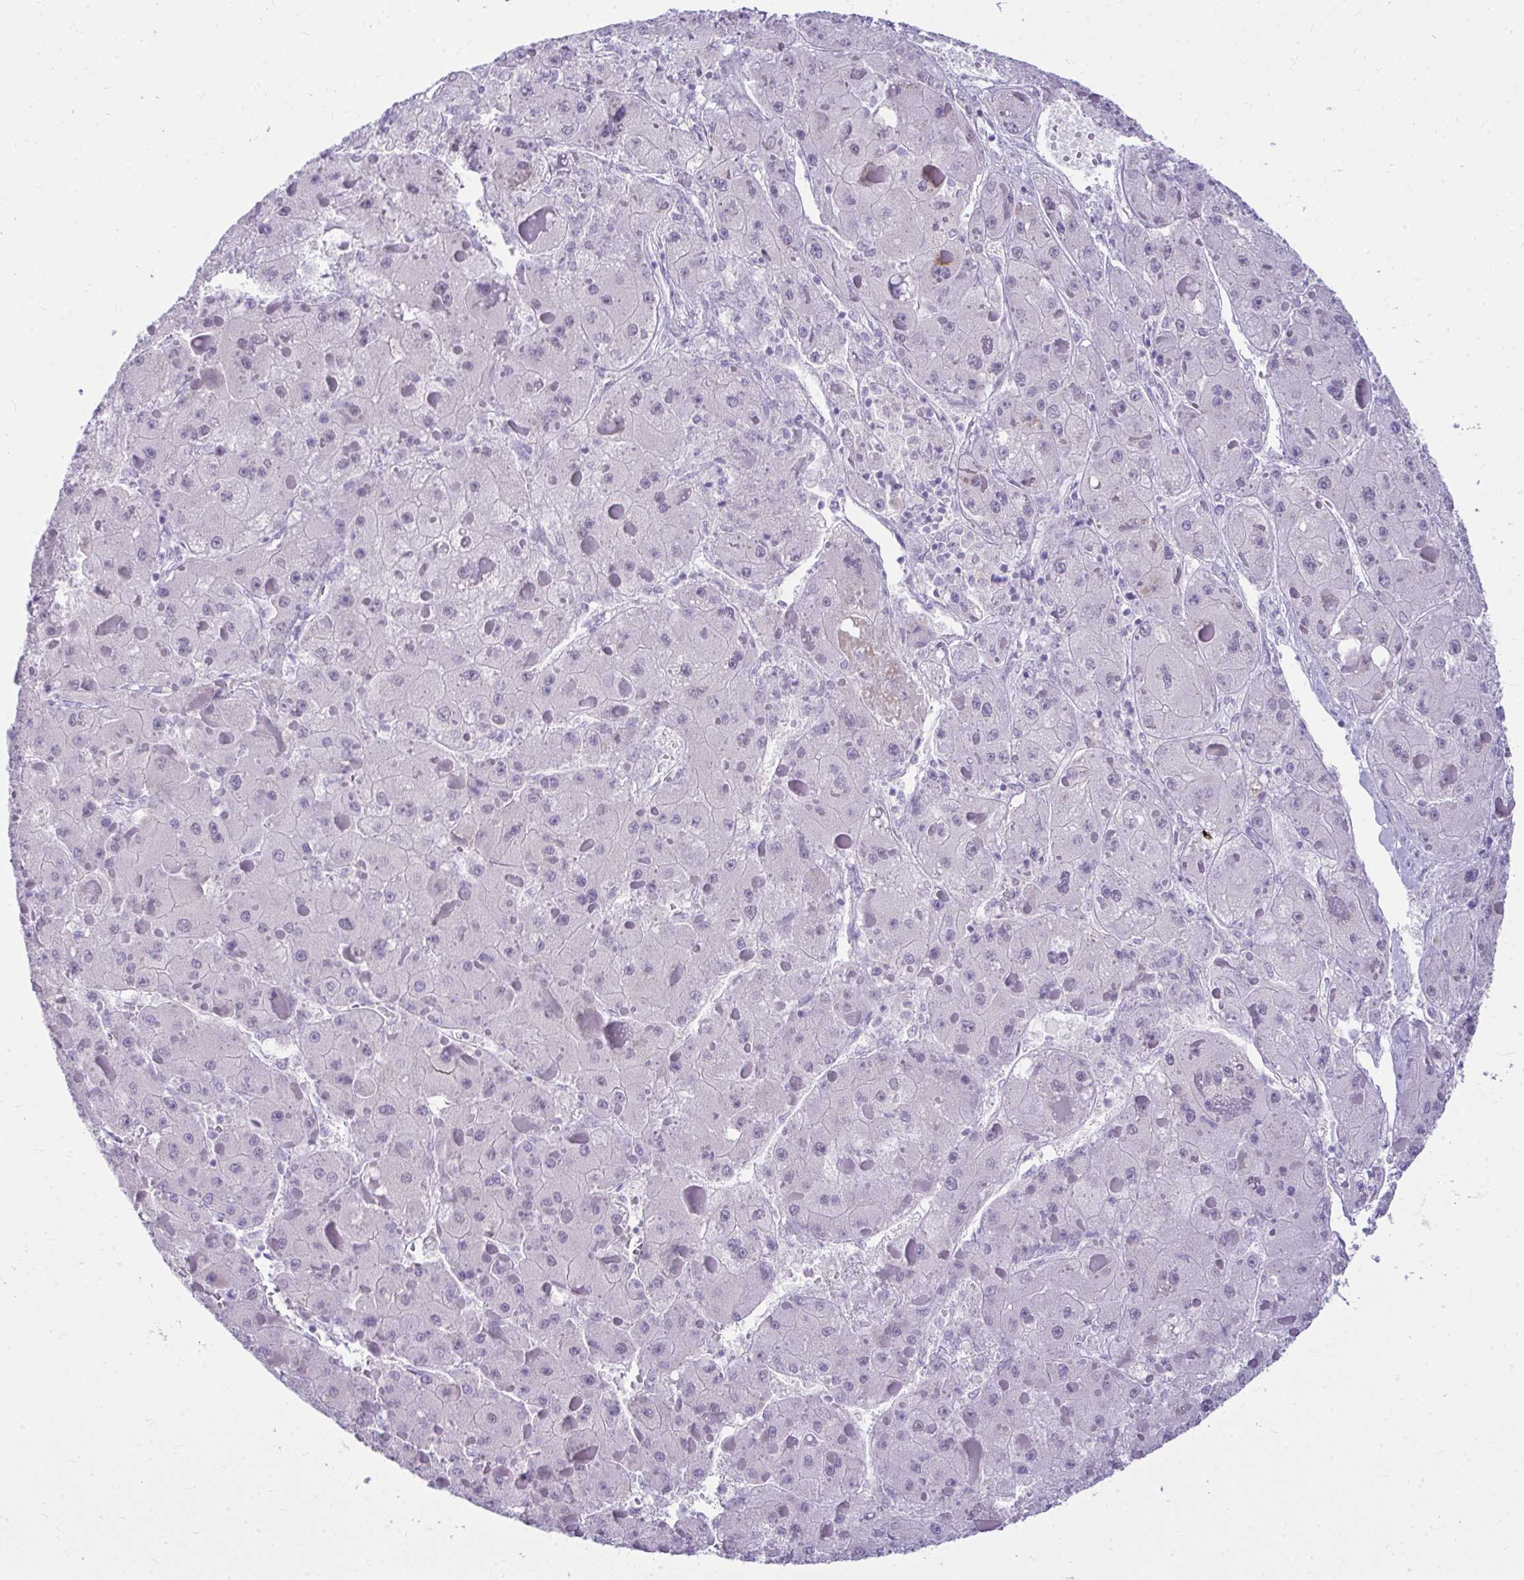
{"staining": {"intensity": "negative", "quantity": "none", "location": "none"}, "tissue": "liver cancer", "cell_type": "Tumor cells", "image_type": "cancer", "snomed": [{"axis": "morphology", "description": "Carcinoma, Hepatocellular, NOS"}, {"axis": "topography", "description": "Liver"}], "caption": "Human liver cancer (hepatocellular carcinoma) stained for a protein using immunohistochemistry (IHC) displays no staining in tumor cells.", "gene": "OR5F1", "patient": {"sex": "female", "age": 73}}